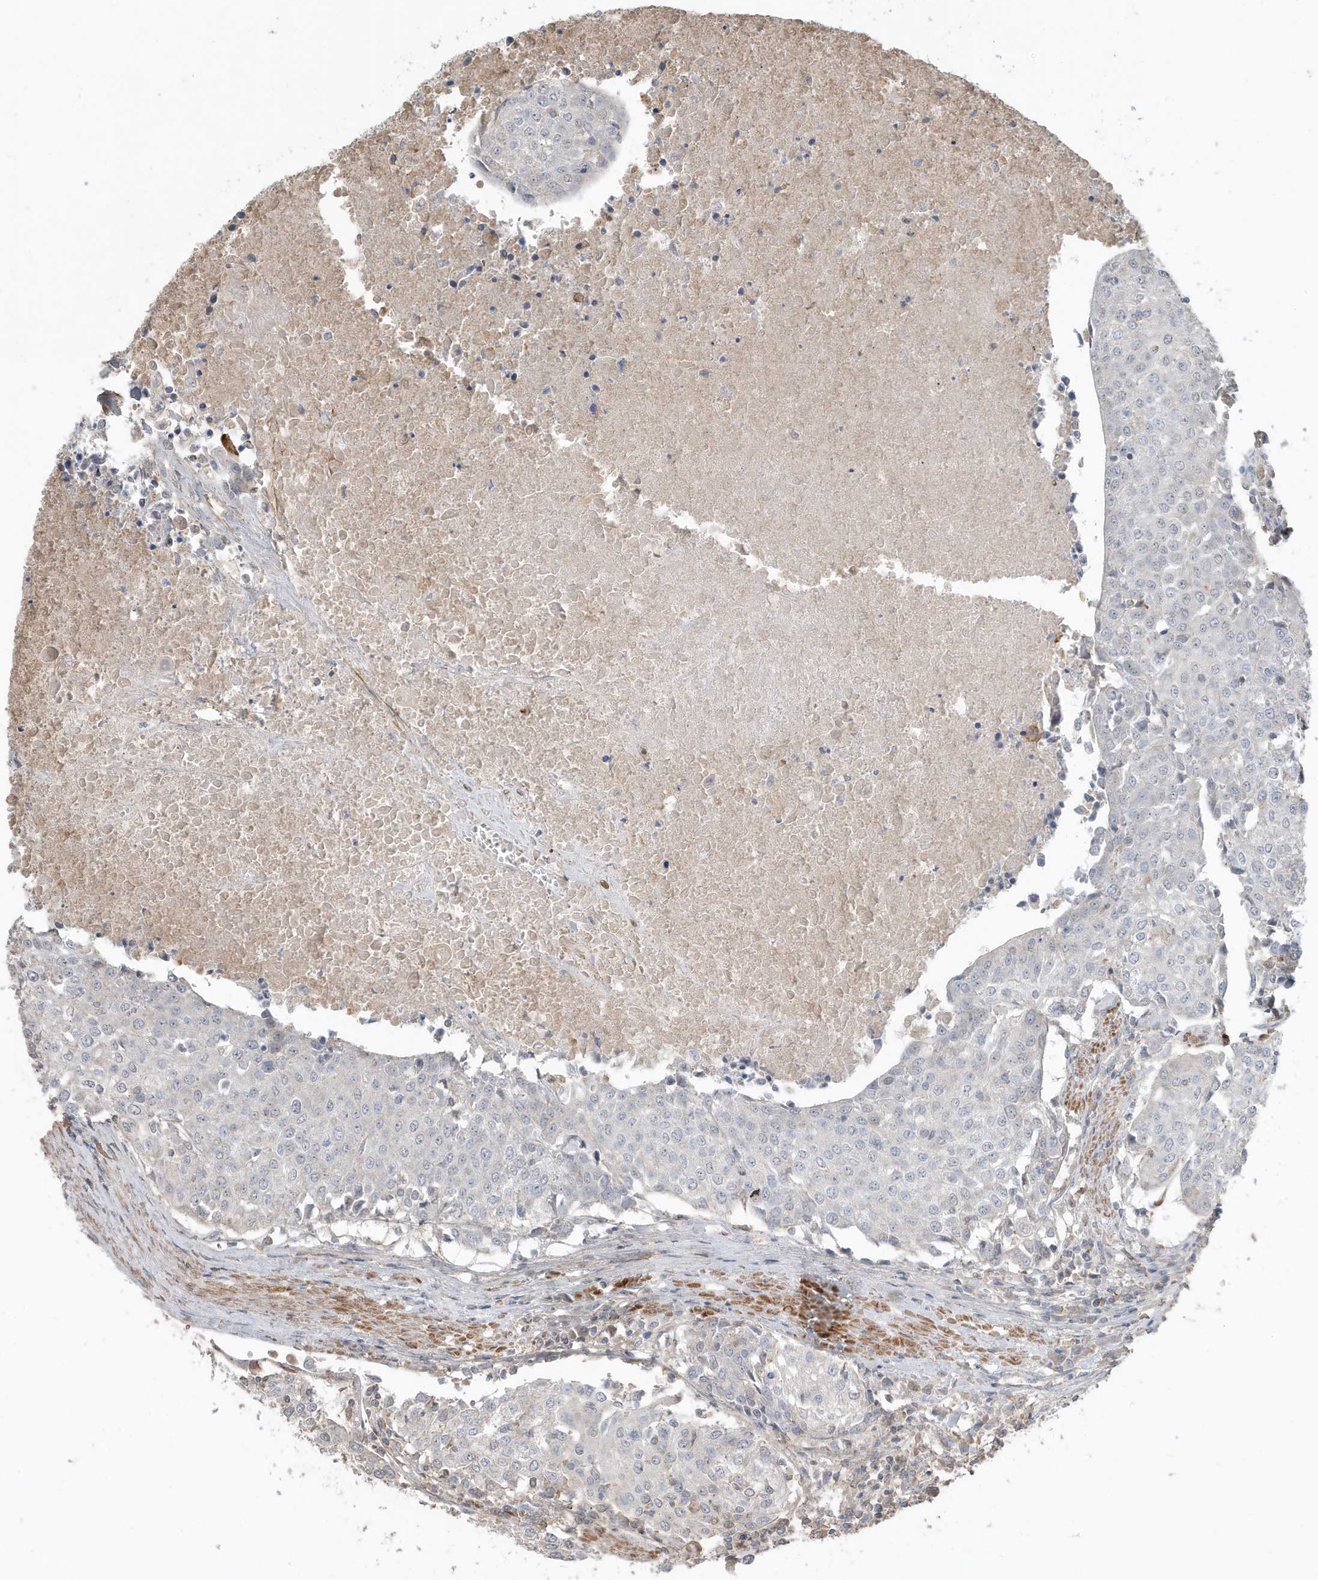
{"staining": {"intensity": "negative", "quantity": "none", "location": "none"}, "tissue": "urothelial cancer", "cell_type": "Tumor cells", "image_type": "cancer", "snomed": [{"axis": "morphology", "description": "Urothelial carcinoma, High grade"}, {"axis": "topography", "description": "Urinary bladder"}], "caption": "DAB (3,3'-diaminobenzidine) immunohistochemical staining of urothelial cancer demonstrates no significant positivity in tumor cells.", "gene": "PRRT3", "patient": {"sex": "female", "age": 85}}